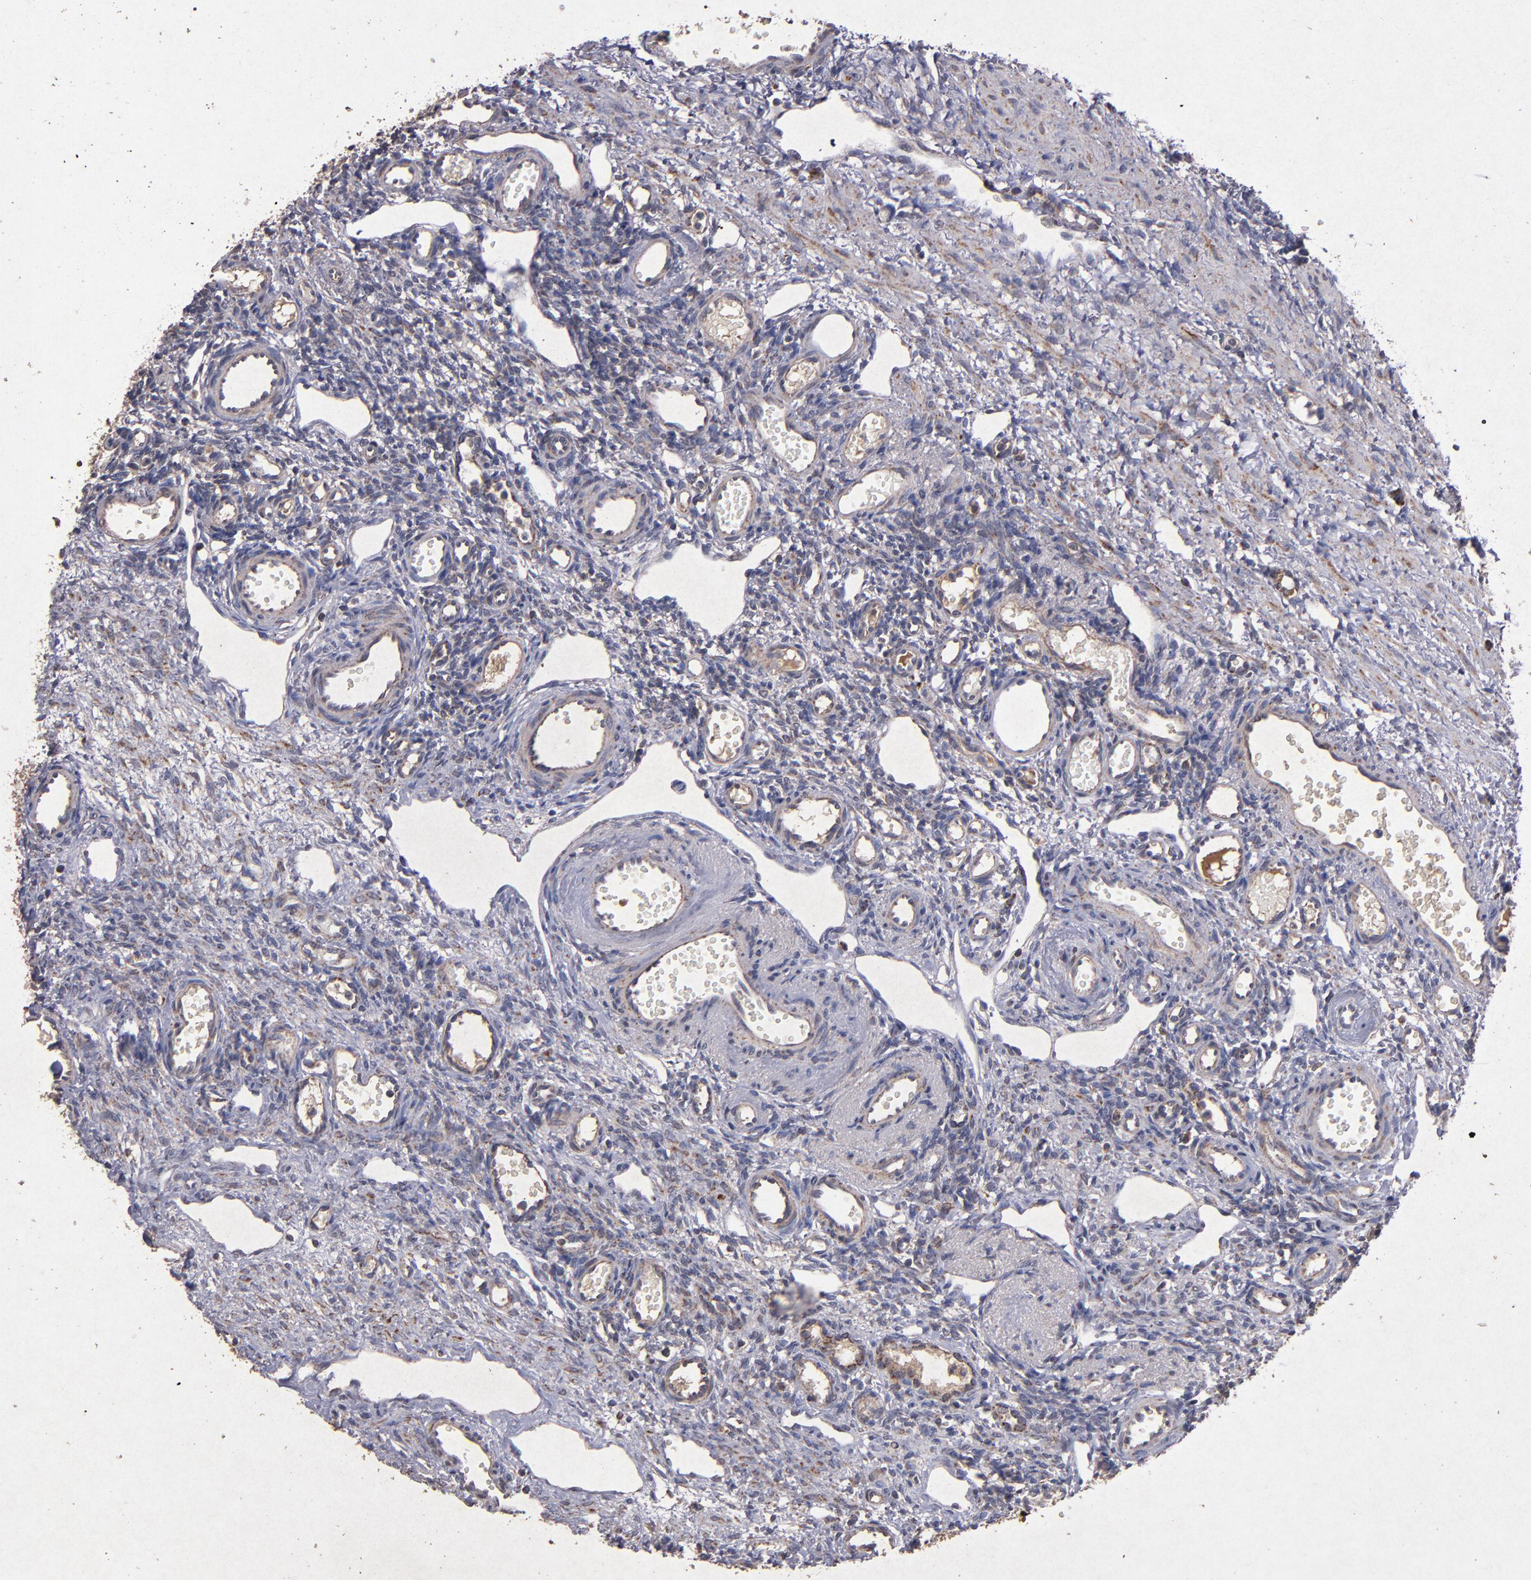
{"staining": {"intensity": "moderate", "quantity": ">75%", "location": "cytoplasmic/membranous"}, "tissue": "ovary", "cell_type": "Follicle cells", "image_type": "normal", "snomed": [{"axis": "morphology", "description": "Normal tissue, NOS"}, {"axis": "topography", "description": "Ovary"}], "caption": "High-magnification brightfield microscopy of benign ovary stained with DAB (3,3'-diaminobenzidine) (brown) and counterstained with hematoxylin (blue). follicle cells exhibit moderate cytoplasmic/membranous positivity is appreciated in approximately>75% of cells.", "gene": "TIMM9", "patient": {"sex": "female", "age": 33}}